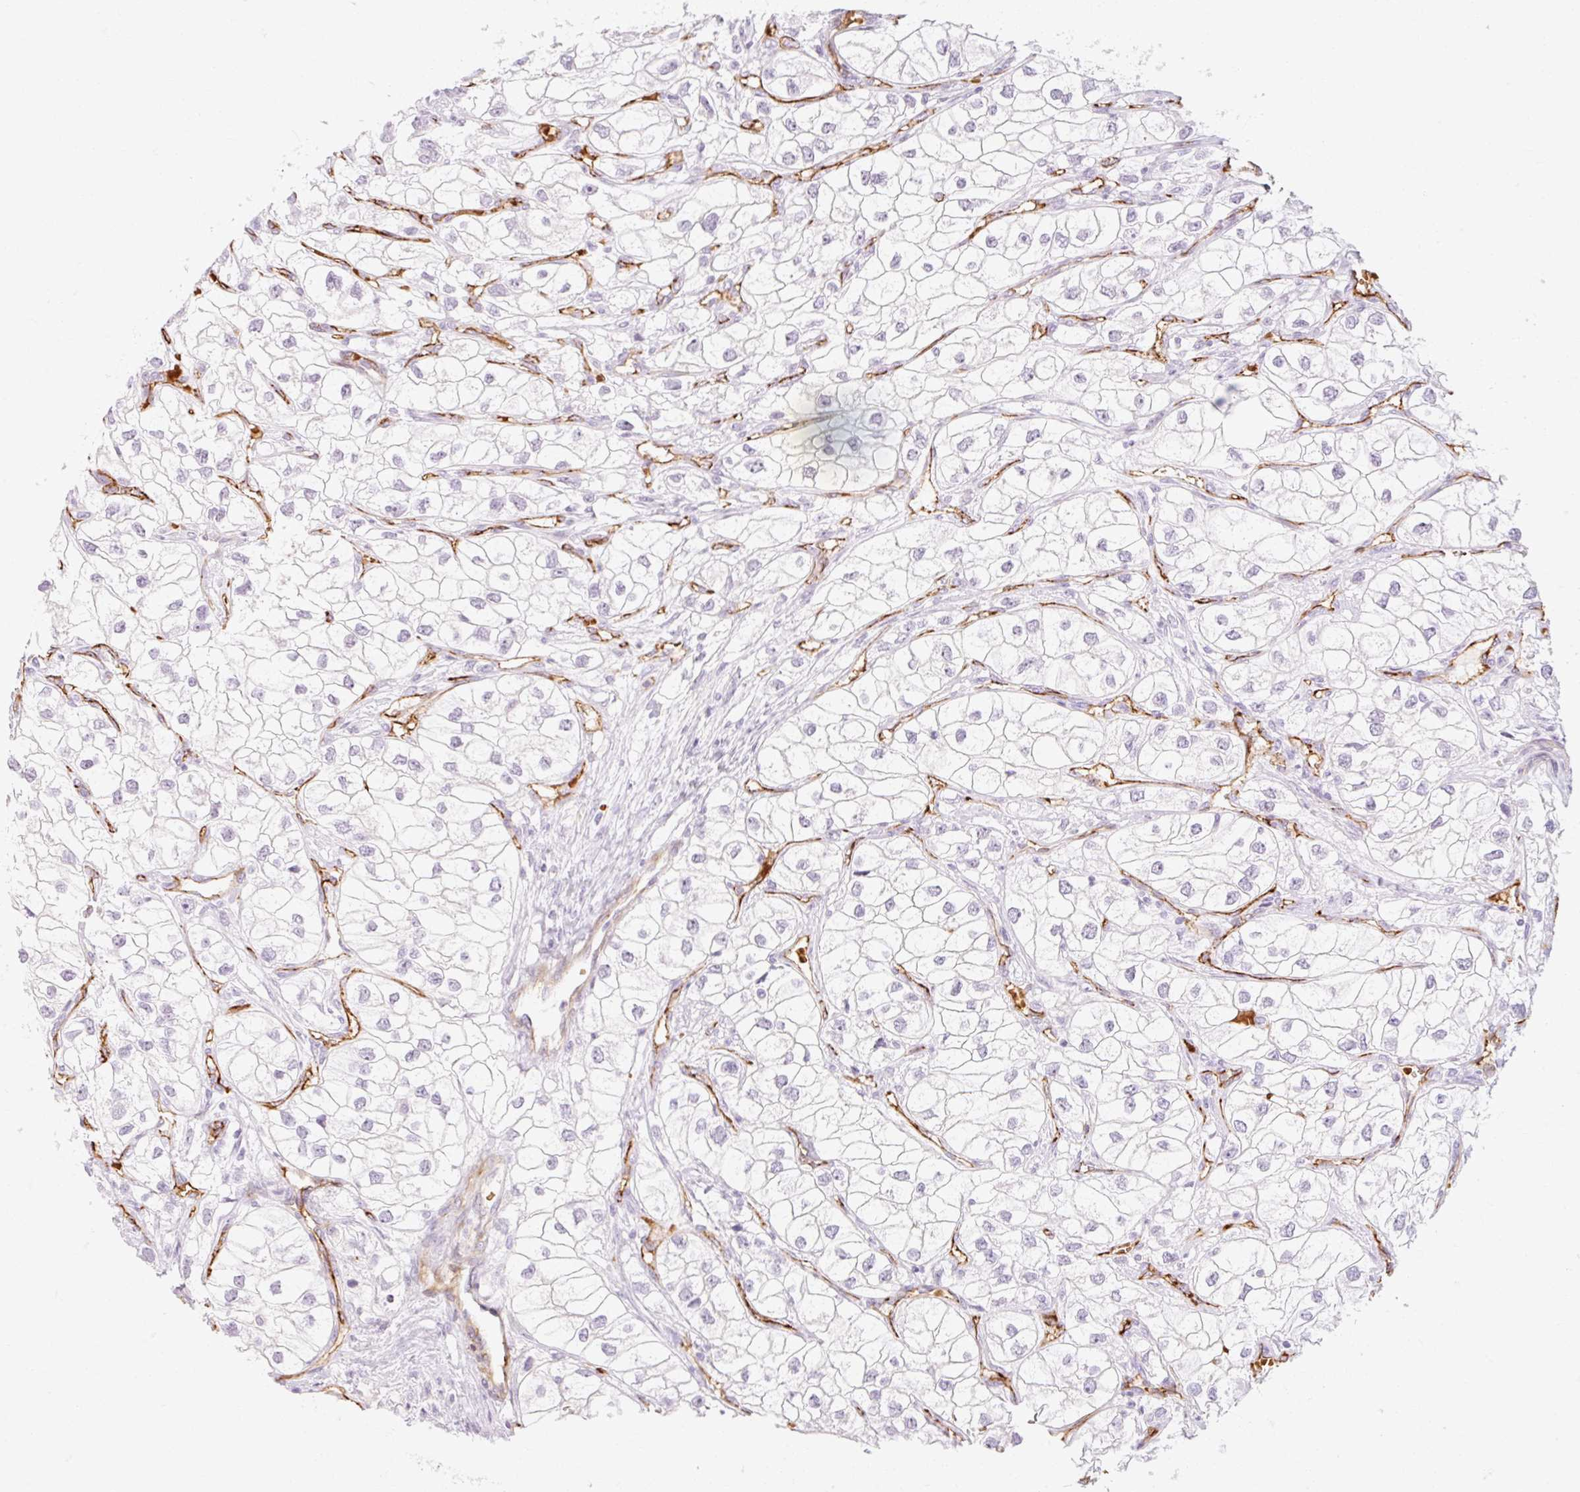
{"staining": {"intensity": "negative", "quantity": "none", "location": "none"}, "tissue": "renal cancer", "cell_type": "Tumor cells", "image_type": "cancer", "snomed": [{"axis": "morphology", "description": "Adenocarcinoma, NOS"}, {"axis": "topography", "description": "Kidney"}], "caption": "There is no significant staining in tumor cells of renal cancer (adenocarcinoma).", "gene": "TAF1L", "patient": {"sex": "male", "age": 59}}